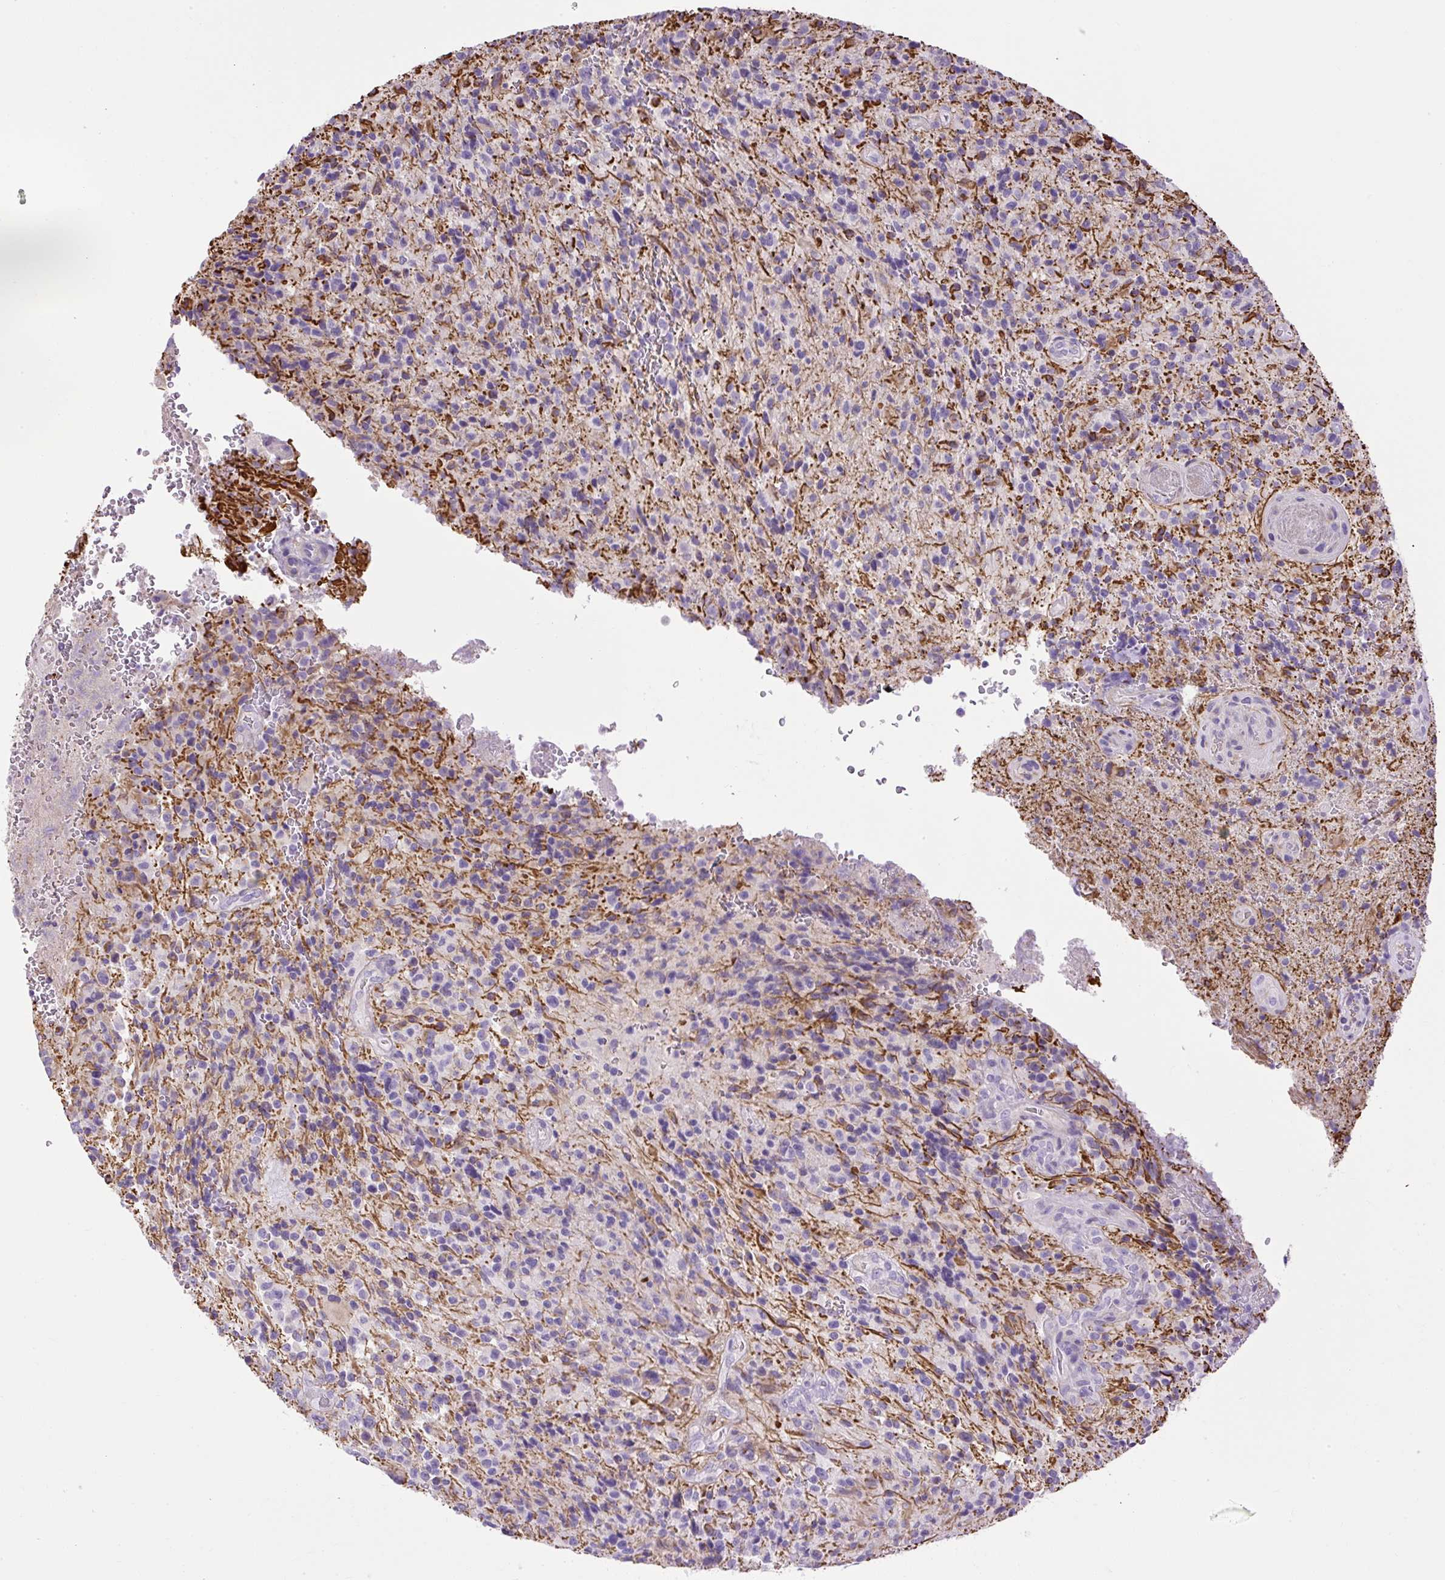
{"staining": {"intensity": "negative", "quantity": "none", "location": "none"}, "tissue": "glioma", "cell_type": "Tumor cells", "image_type": "cancer", "snomed": [{"axis": "morphology", "description": "Normal tissue, NOS"}, {"axis": "morphology", "description": "Glioma, malignant, High grade"}, {"axis": "topography", "description": "Cerebral cortex"}], "caption": "A histopathology image of human glioma is negative for staining in tumor cells.", "gene": "VWA7", "patient": {"sex": "male", "age": 56}}